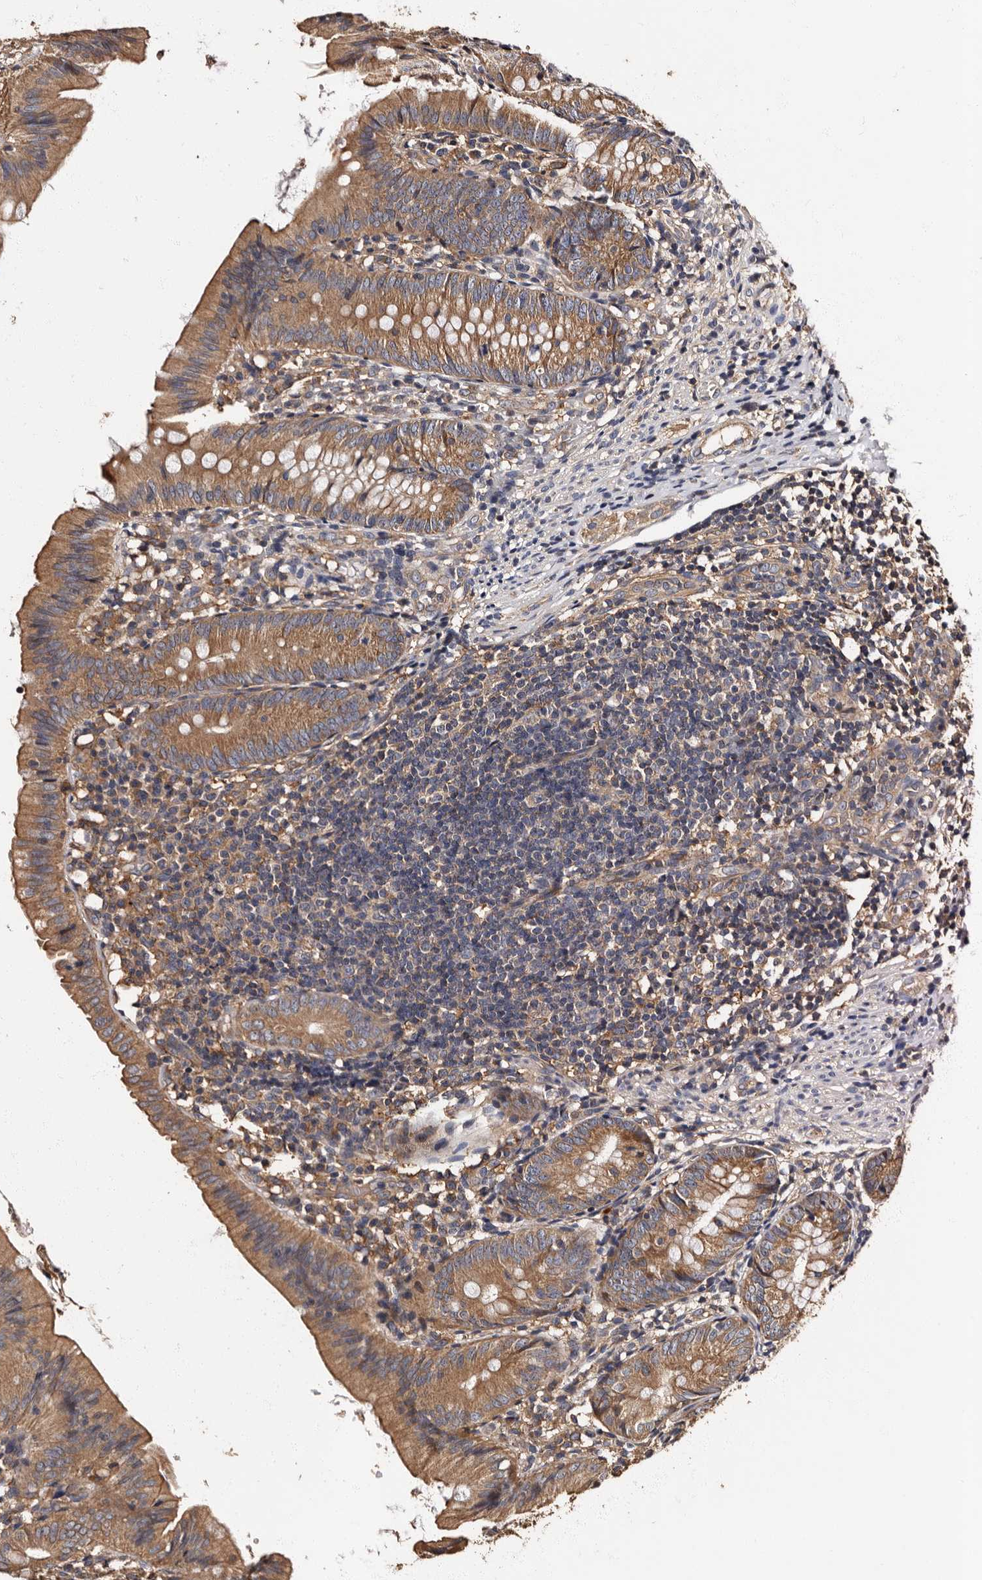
{"staining": {"intensity": "moderate", "quantity": ">75%", "location": "cytoplasmic/membranous"}, "tissue": "appendix", "cell_type": "Glandular cells", "image_type": "normal", "snomed": [{"axis": "morphology", "description": "Normal tissue, NOS"}, {"axis": "topography", "description": "Appendix"}], "caption": "Brown immunohistochemical staining in benign human appendix displays moderate cytoplasmic/membranous positivity in approximately >75% of glandular cells.", "gene": "ADCK5", "patient": {"sex": "male", "age": 1}}